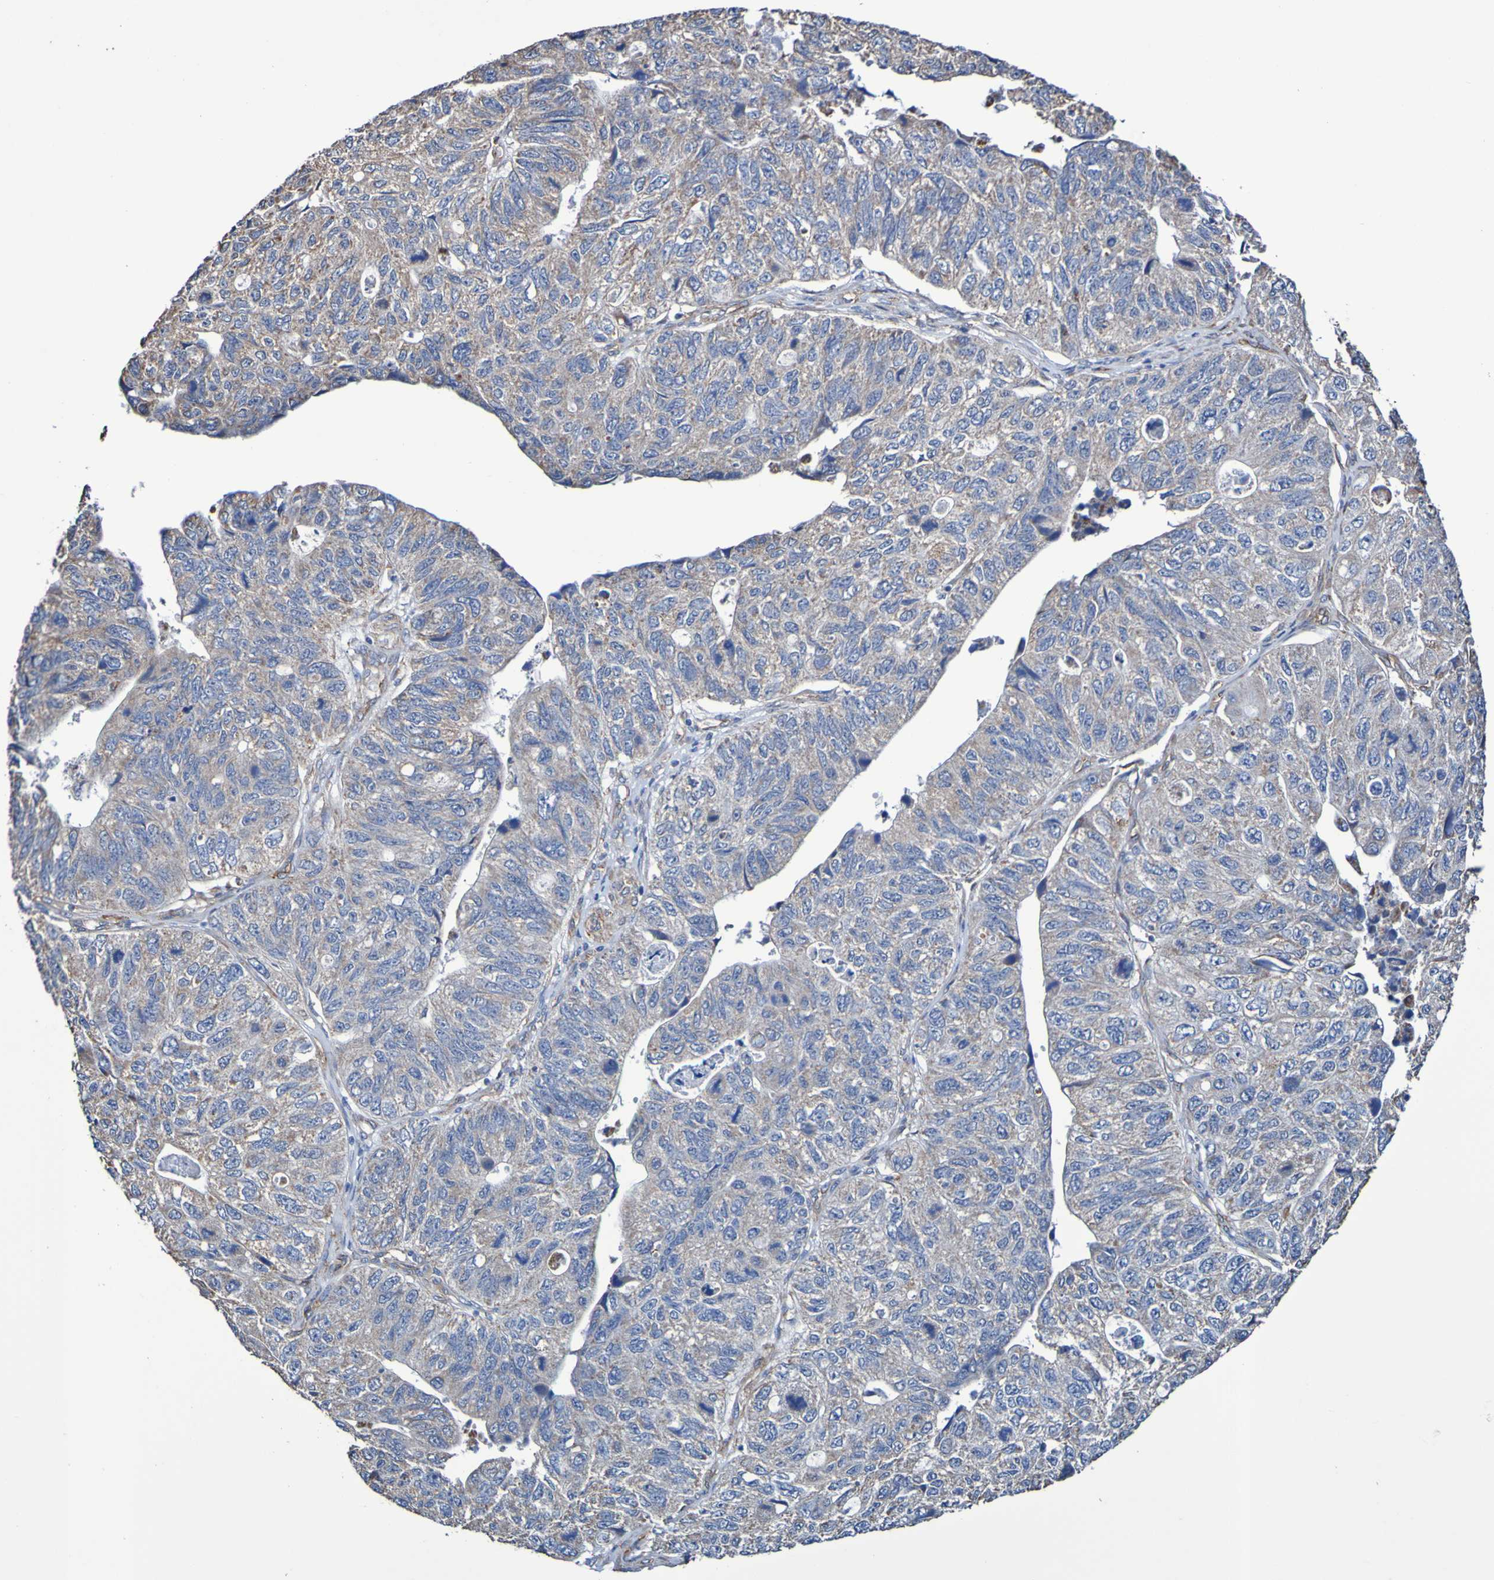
{"staining": {"intensity": "weak", "quantity": ">75%", "location": "cytoplasmic/membranous"}, "tissue": "stomach cancer", "cell_type": "Tumor cells", "image_type": "cancer", "snomed": [{"axis": "morphology", "description": "Adenocarcinoma, NOS"}, {"axis": "topography", "description": "Stomach"}], "caption": "This is an image of IHC staining of stomach adenocarcinoma, which shows weak expression in the cytoplasmic/membranous of tumor cells.", "gene": "ELMOD3", "patient": {"sex": "male", "age": 59}}